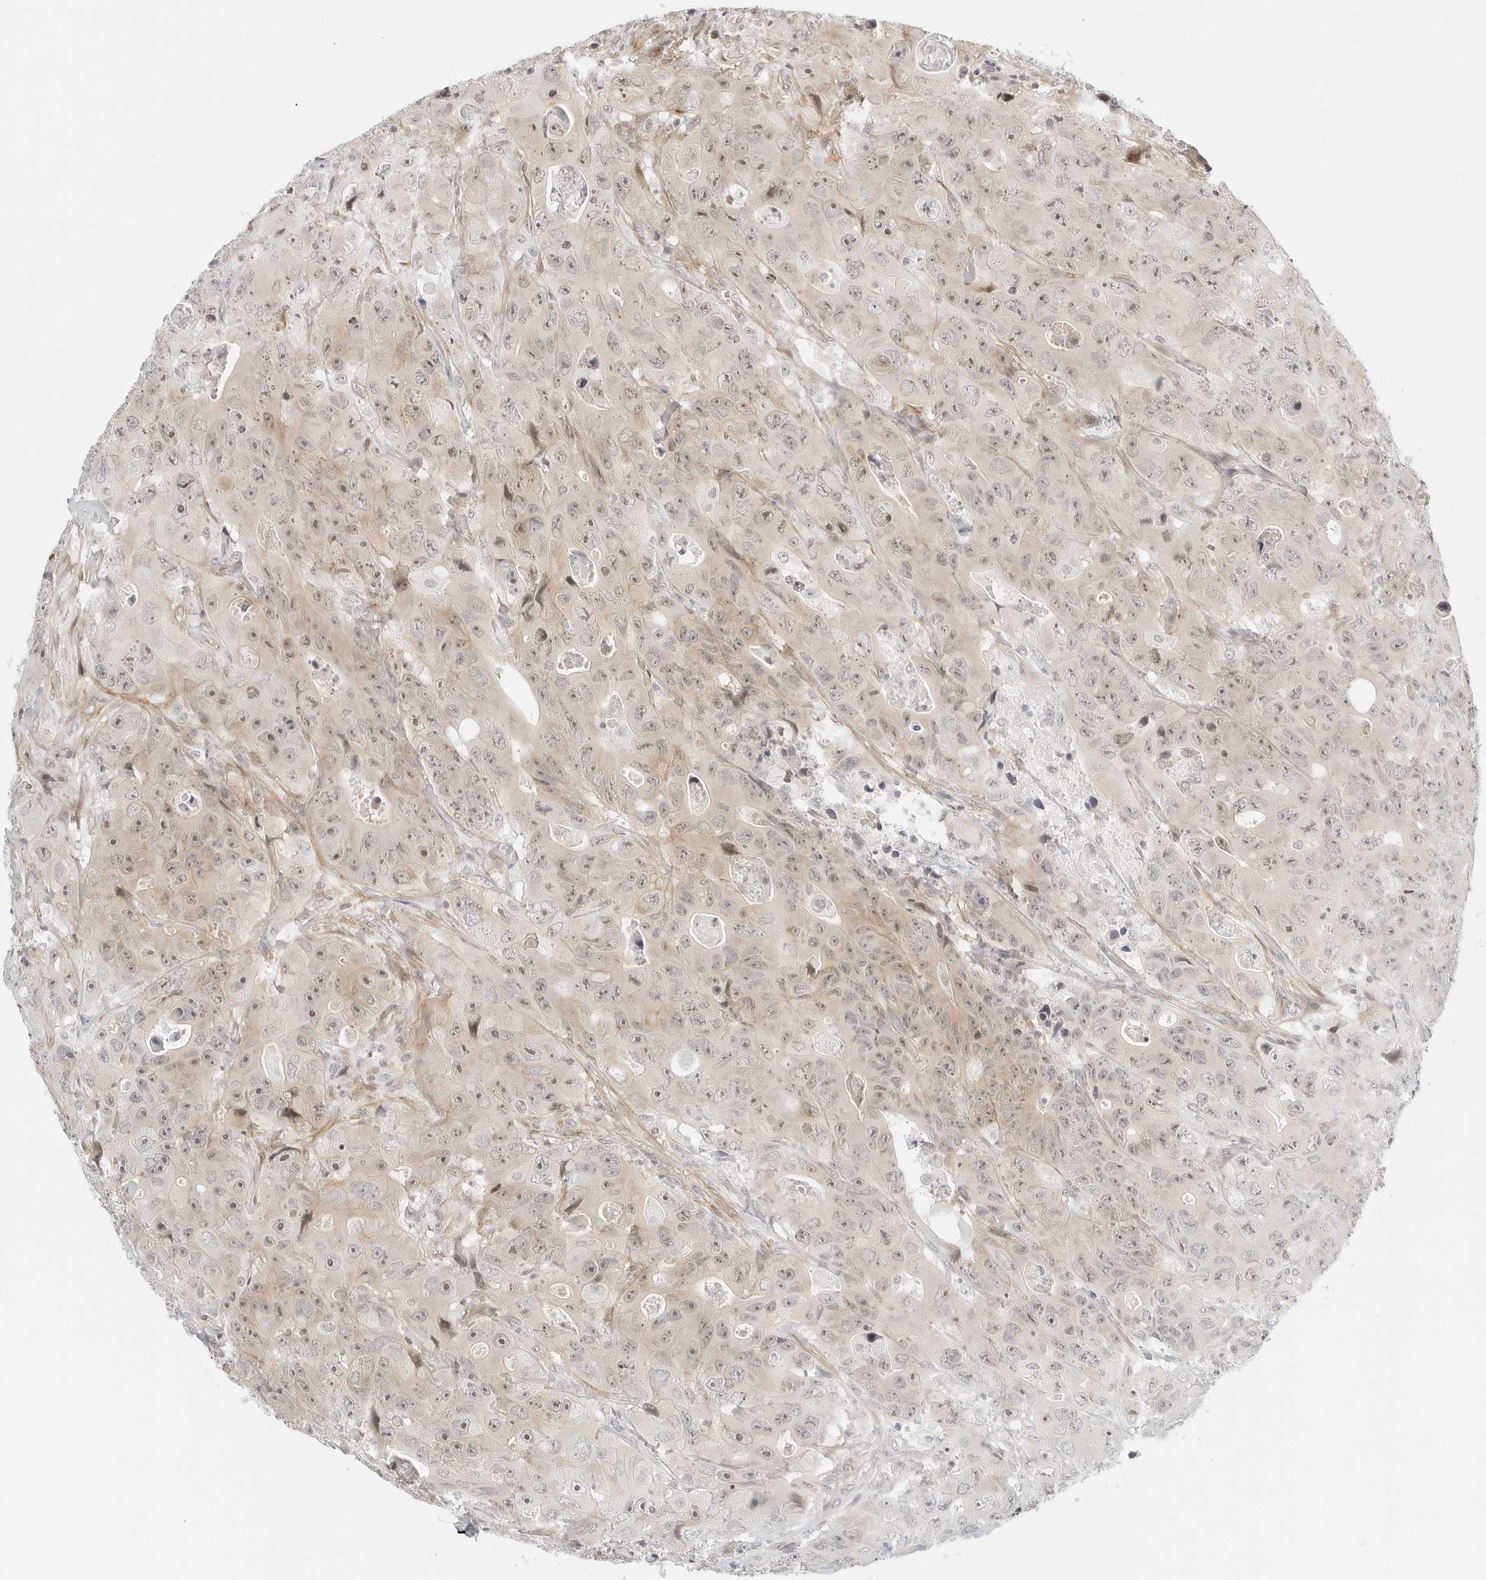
{"staining": {"intensity": "moderate", "quantity": "25%-75%", "location": "nuclear"}, "tissue": "colorectal cancer", "cell_type": "Tumor cells", "image_type": "cancer", "snomed": [{"axis": "morphology", "description": "Adenocarcinoma, NOS"}, {"axis": "topography", "description": "Colon"}], "caption": "Moderate nuclear expression for a protein is seen in approximately 25%-75% of tumor cells of colorectal cancer (adenocarcinoma) using immunohistochemistry (IHC).", "gene": "NEO1", "patient": {"sex": "female", "age": 46}}